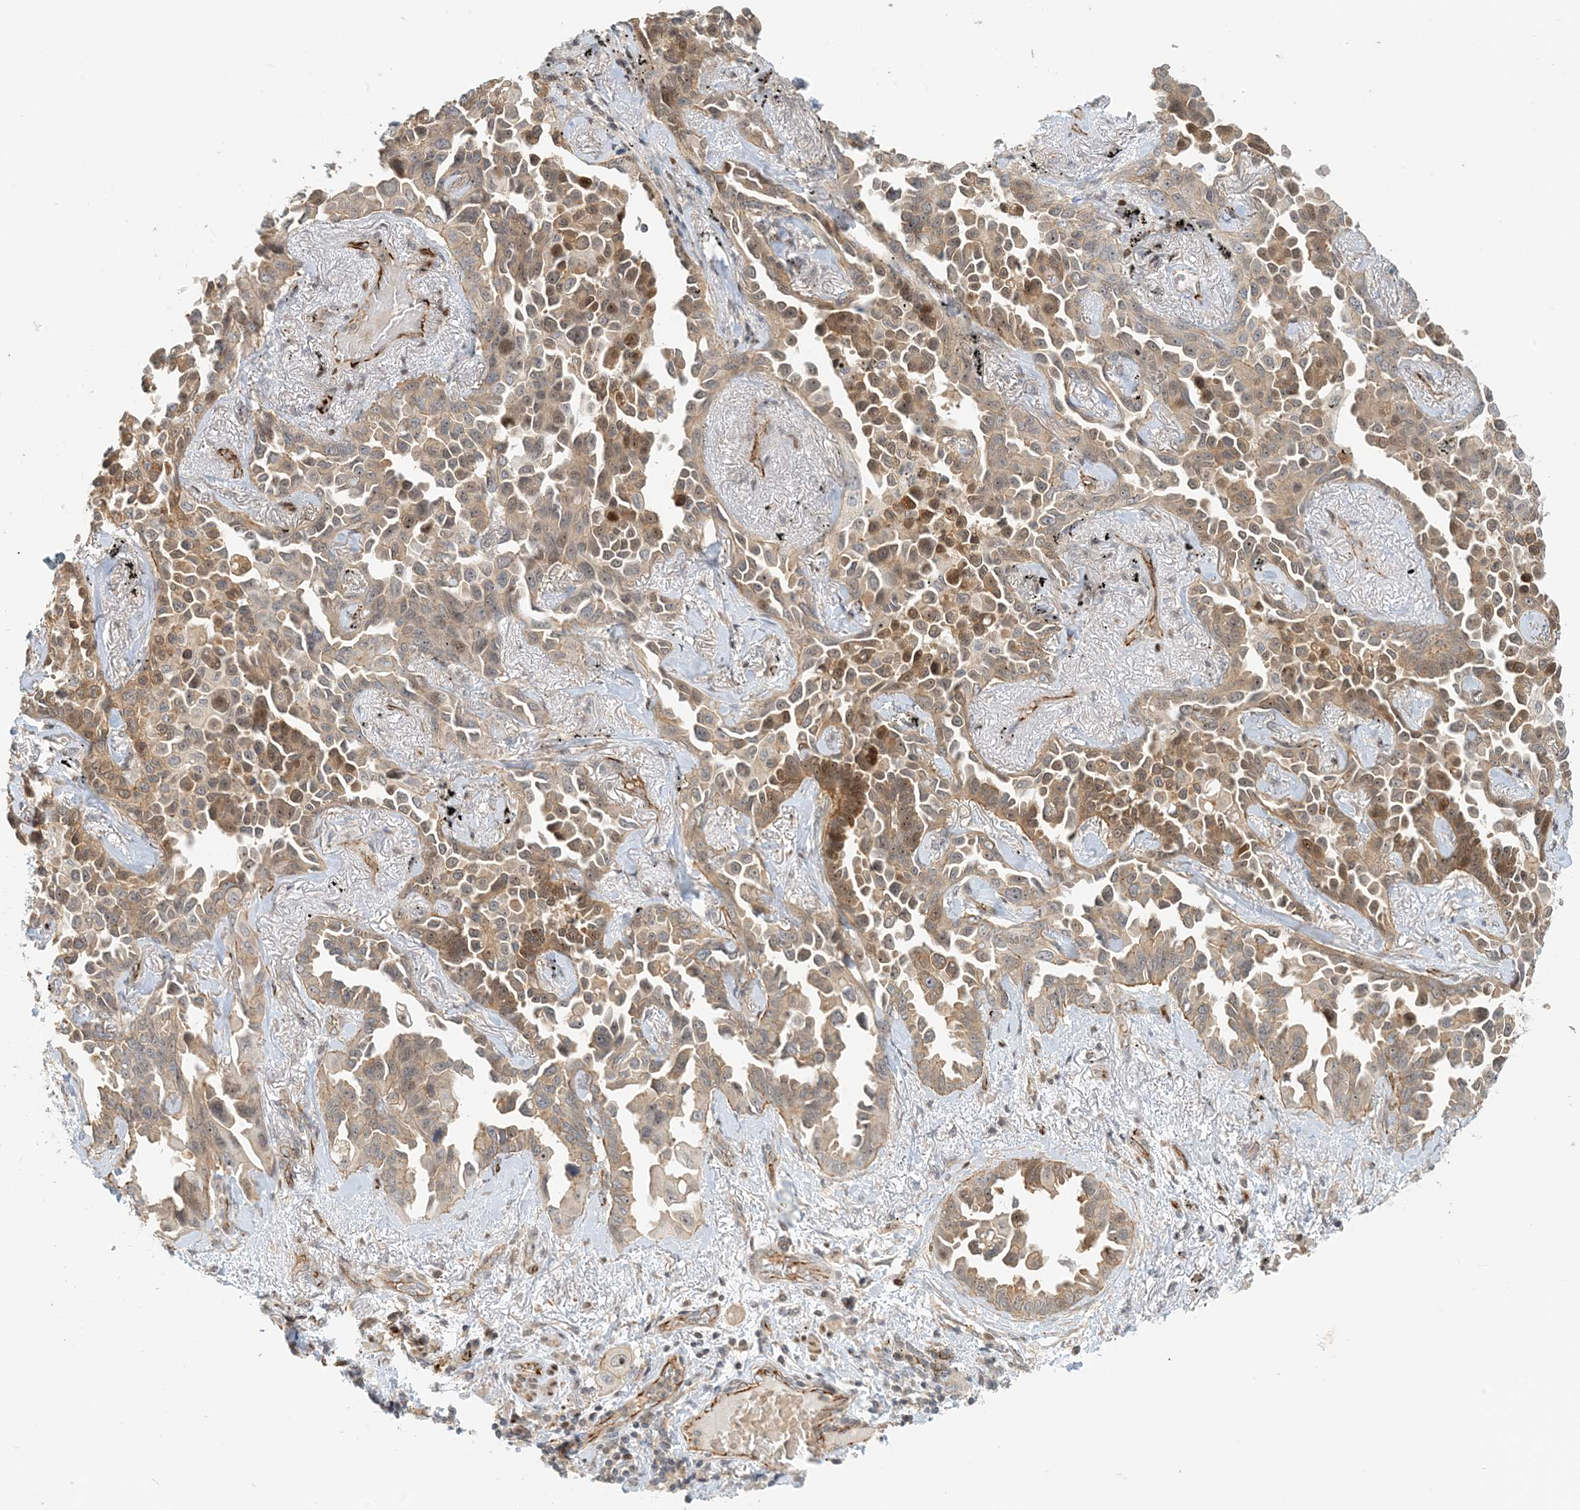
{"staining": {"intensity": "moderate", "quantity": "25%-75%", "location": "cytoplasmic/membranous,nuclear"}, "tissue": "lung cancer", "cell_type": "Tumor cells", "image_type": "cancer", "snomed": [{"axis": "morphology", "description": "Adenocarcinoma, NOS"}, {"axis": "topography", "description": "Lung"}], "caption": "IHC staining of lung adenocarcinoma, which reveals medium levels of moderate cytoplasmic/membranous and nuclear positivity in about 25%-75% of tumor cells indicating moderate cytoplasmic/membranous and nuclear protein staining. The staining was performed using DAB (3,3'-diaminobenzidine) (brown) for protein detection and nuclei were counterstained in hematoxylin (blue).", "gene": "MAPKBP1", "patient": {"sex": "female", "age": 67}}